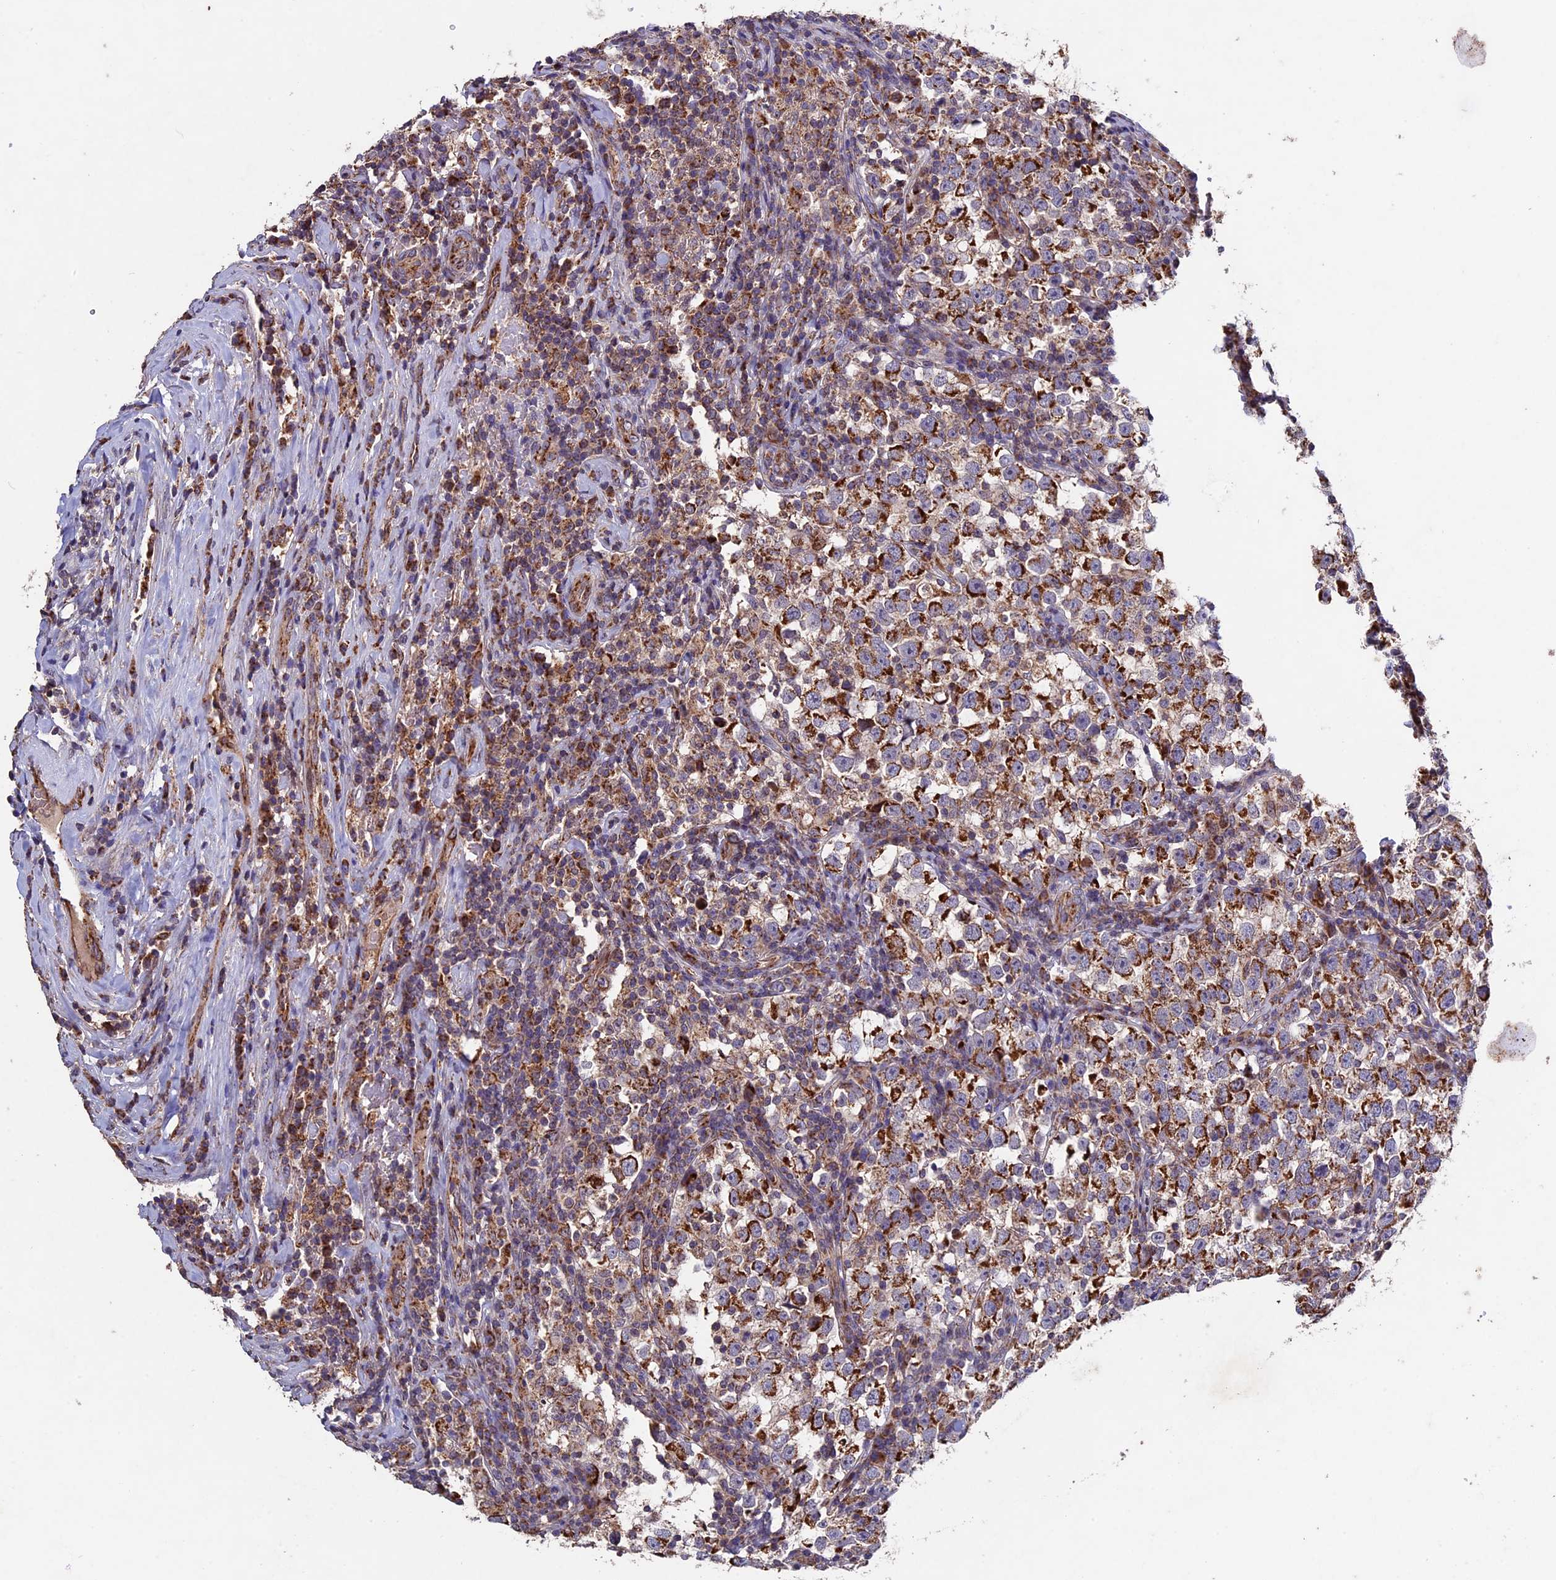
{"staining": {"intensity": "moderate", "quantity": "25%-75%", "location": "cytoplasmic/membranous"}, "tissue": "testis cancer", "cell_type": "Tumor cells", "image_type": "cancer", "snomed": [{"axis": "morphology", "description": "Normal tissue, NOS"}, {"axis": "morphology", "description": "Seminoma, NOS"}, {"axis": "topography", "description": "Testis"}], "caption": "Human testis cancer (seminoma) stained with a protein marker shows moderate staining in tumor cells.", "gene": "RNF17", "patient": {"sex": "male", "age": 43}}